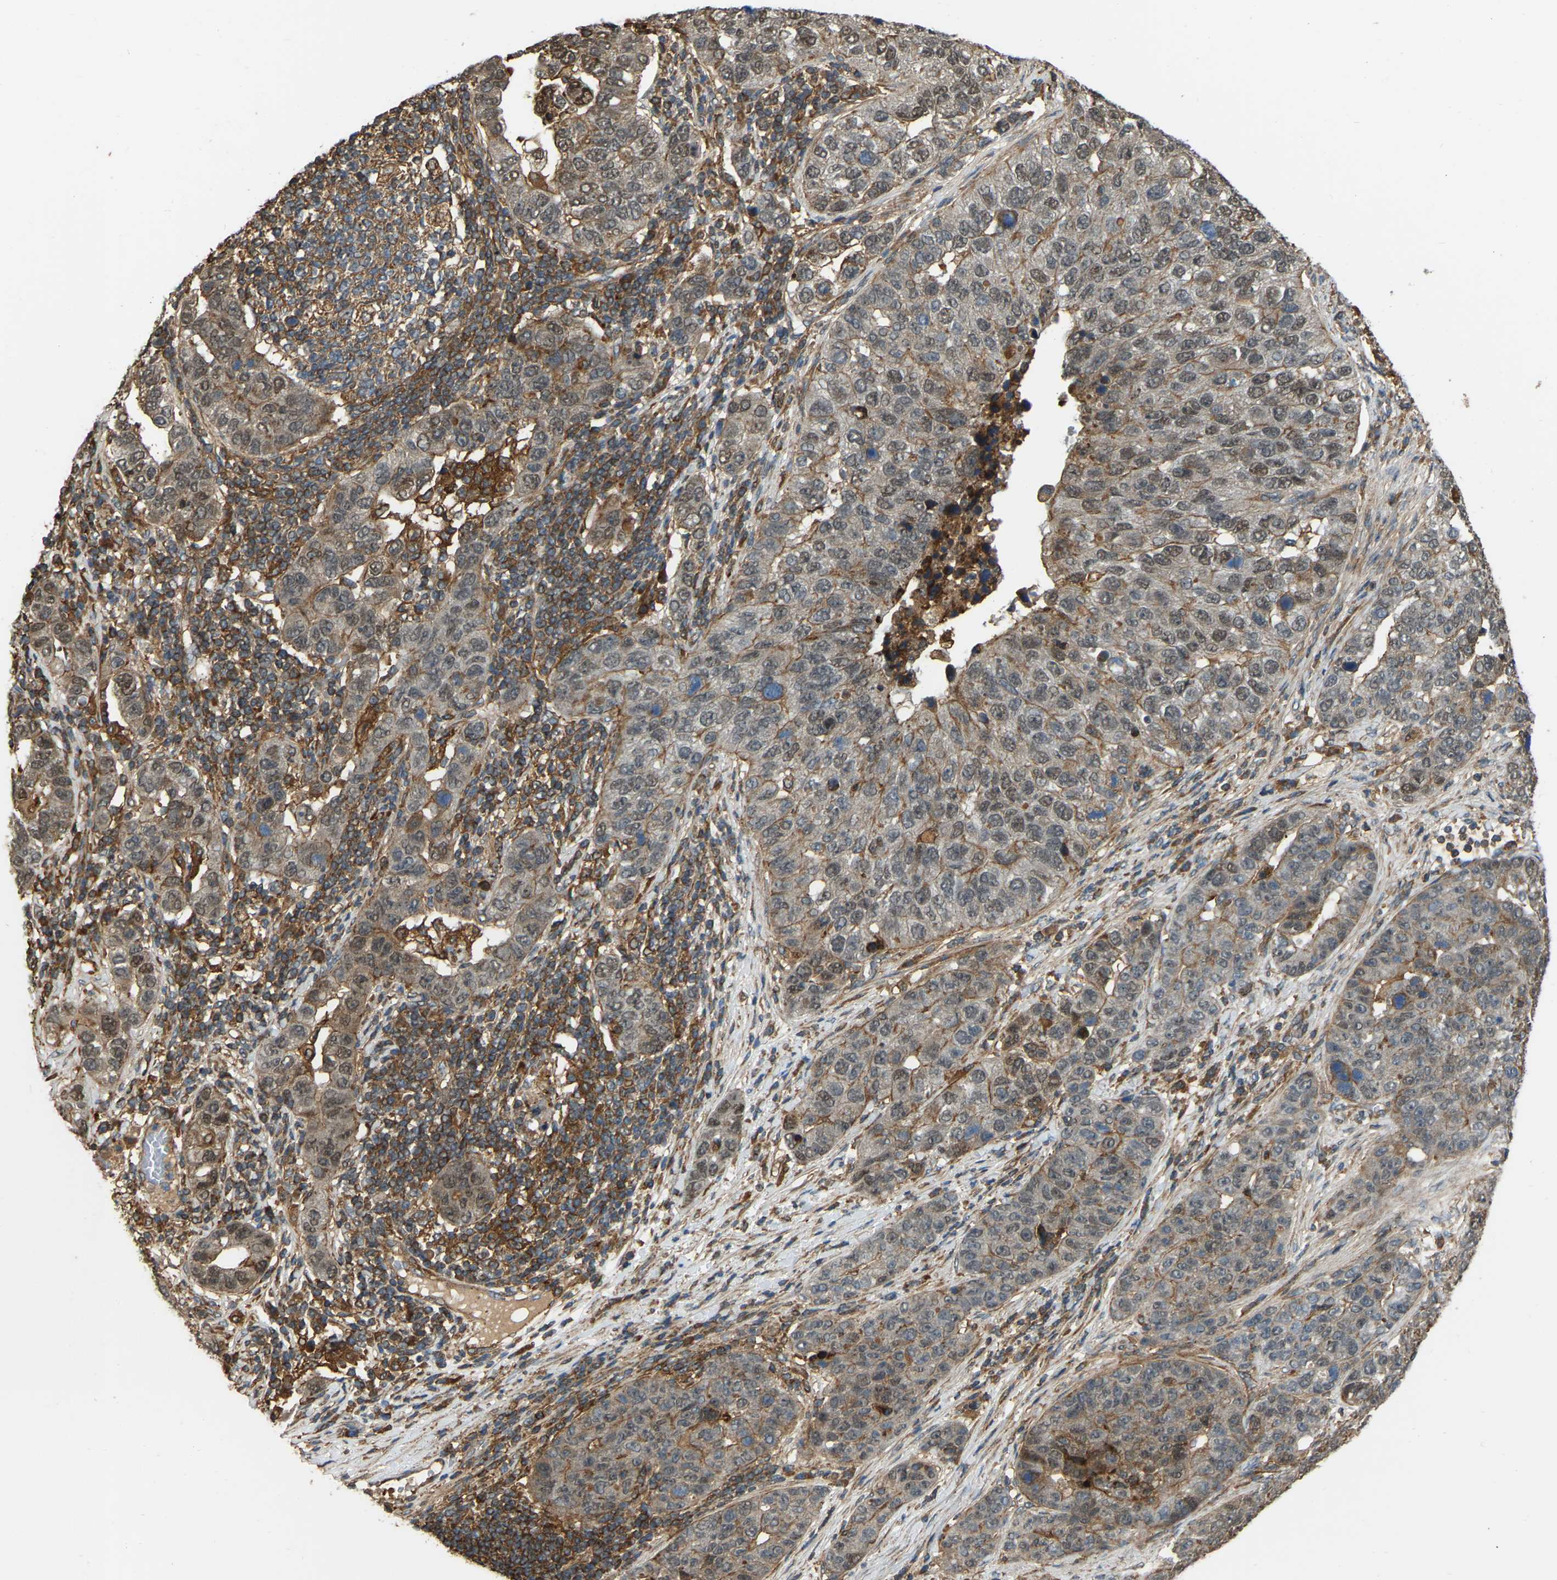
{"staining": {"intensity": "moderate", "quantity": ">75%", "location": "cytoplasmic/membranous,nuclear"}, "tissue": "pancreatic cancer", "cell_type": "Tumor cells", "image_type": "cancer", "snomed": [{"axis": "morphology", "description": "Adenocarcinoma, NOS"}, {"axis": "topography", "description": "Pancreas"}], "caption": "Pancreatic cancer stained with a brown dye exhibits moderate cytoplasmic/membranous and nuclear positive positivity in about >75% of tumor cells.", "gene": "SAMD9L", "patient": {"sex": "female", "age": 61}}